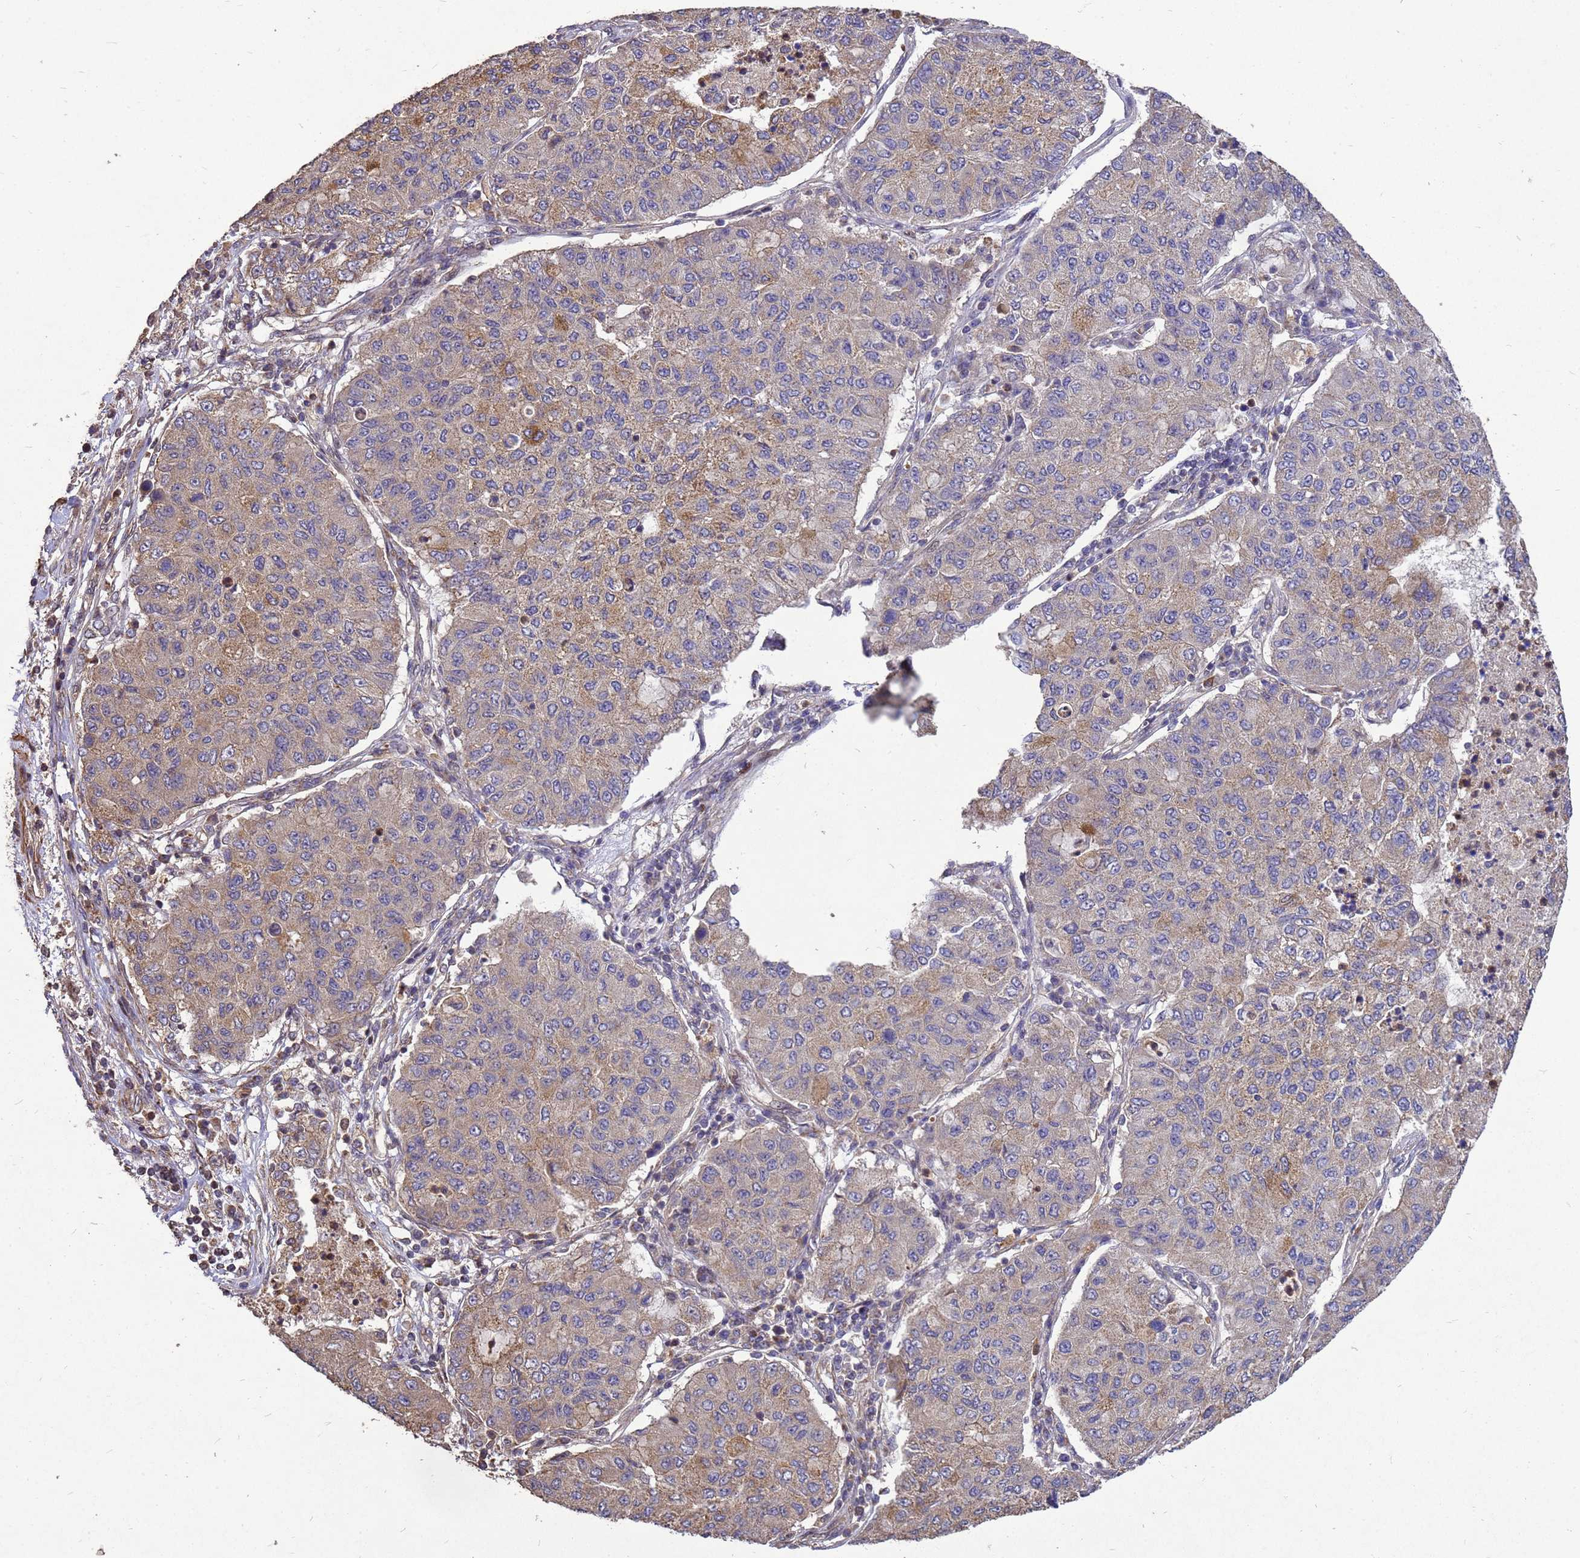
{"staining": {"intensity": "moderate", "quantity": "25%-75%", "location": "cytoplasmic/membranous"}, "tissue": "lung cancer", "cell_type": "Tumor cells", "image_type": "cancer", "snomed": [{"axis": "morphology", "description": "Squamous cell carcinoma, NOS"}, {"axis": "topography", "description": "Lung"}], "caption": "Lung squamous cell carcinoma stained with DAB IHC shows medium levels of moderate cytoplasmic/membranous positivity in about 25%-75% of tumor cells.", "gene": "RSPRY1", "patient": {"sex": "male", "age": 74}}